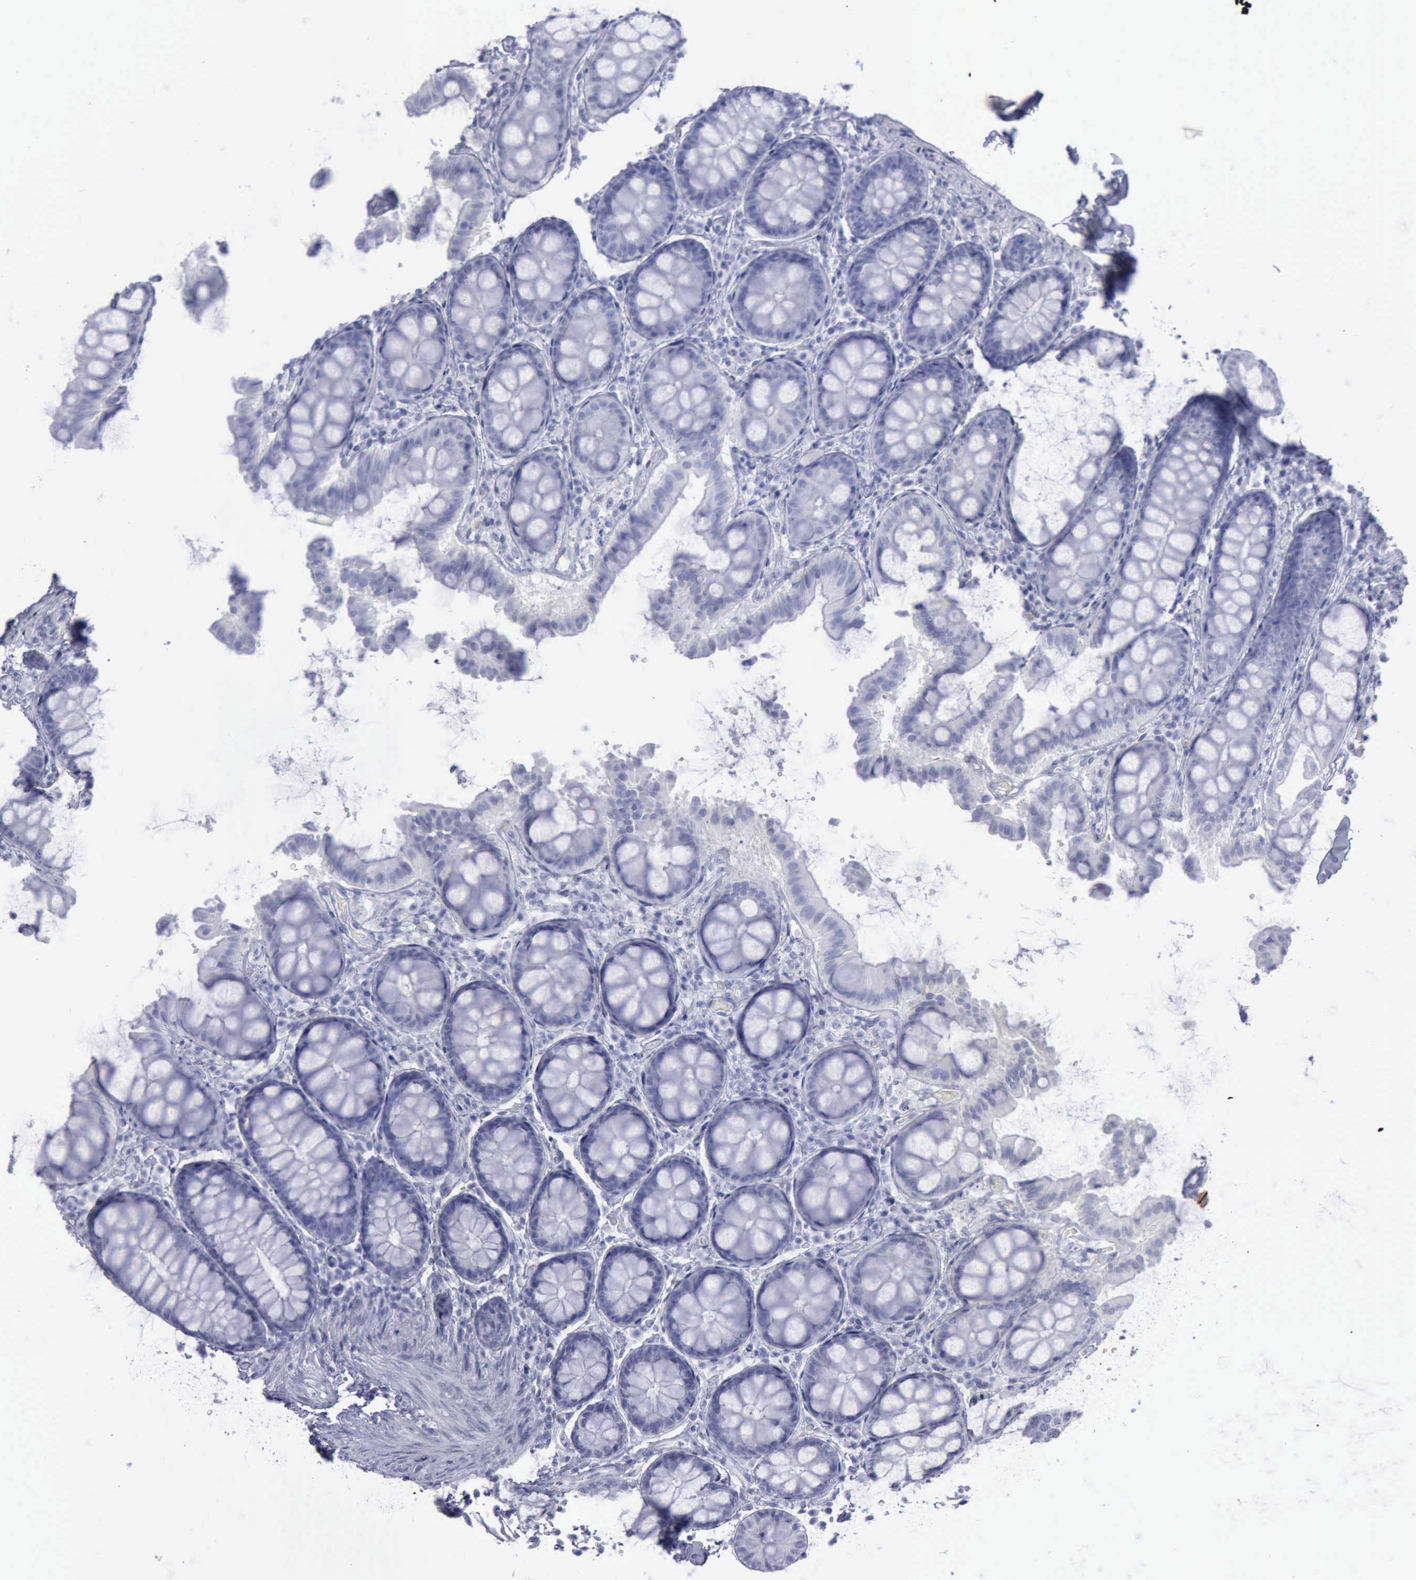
{"staining": {"intensity": "negative", "quantity": "none", "location": "none"}, "tissue": "colon", "cell_type": "Endothelial cells", "image_type": "normal", "snomed": [{"axis": "morphology", "description": "Normal tissue, NOS"}, {"axis": "topography", "description": "Colon"}], "caption": "This is a histopathology image of immunohistochemistry staining of normal colon, which shows no expression in endothelial cells. (DAB (3,3'-diaminobenzidine) IHC, high magnification).", "gene": "KRT13", "patient": {"sex": "female", "age": 61}}